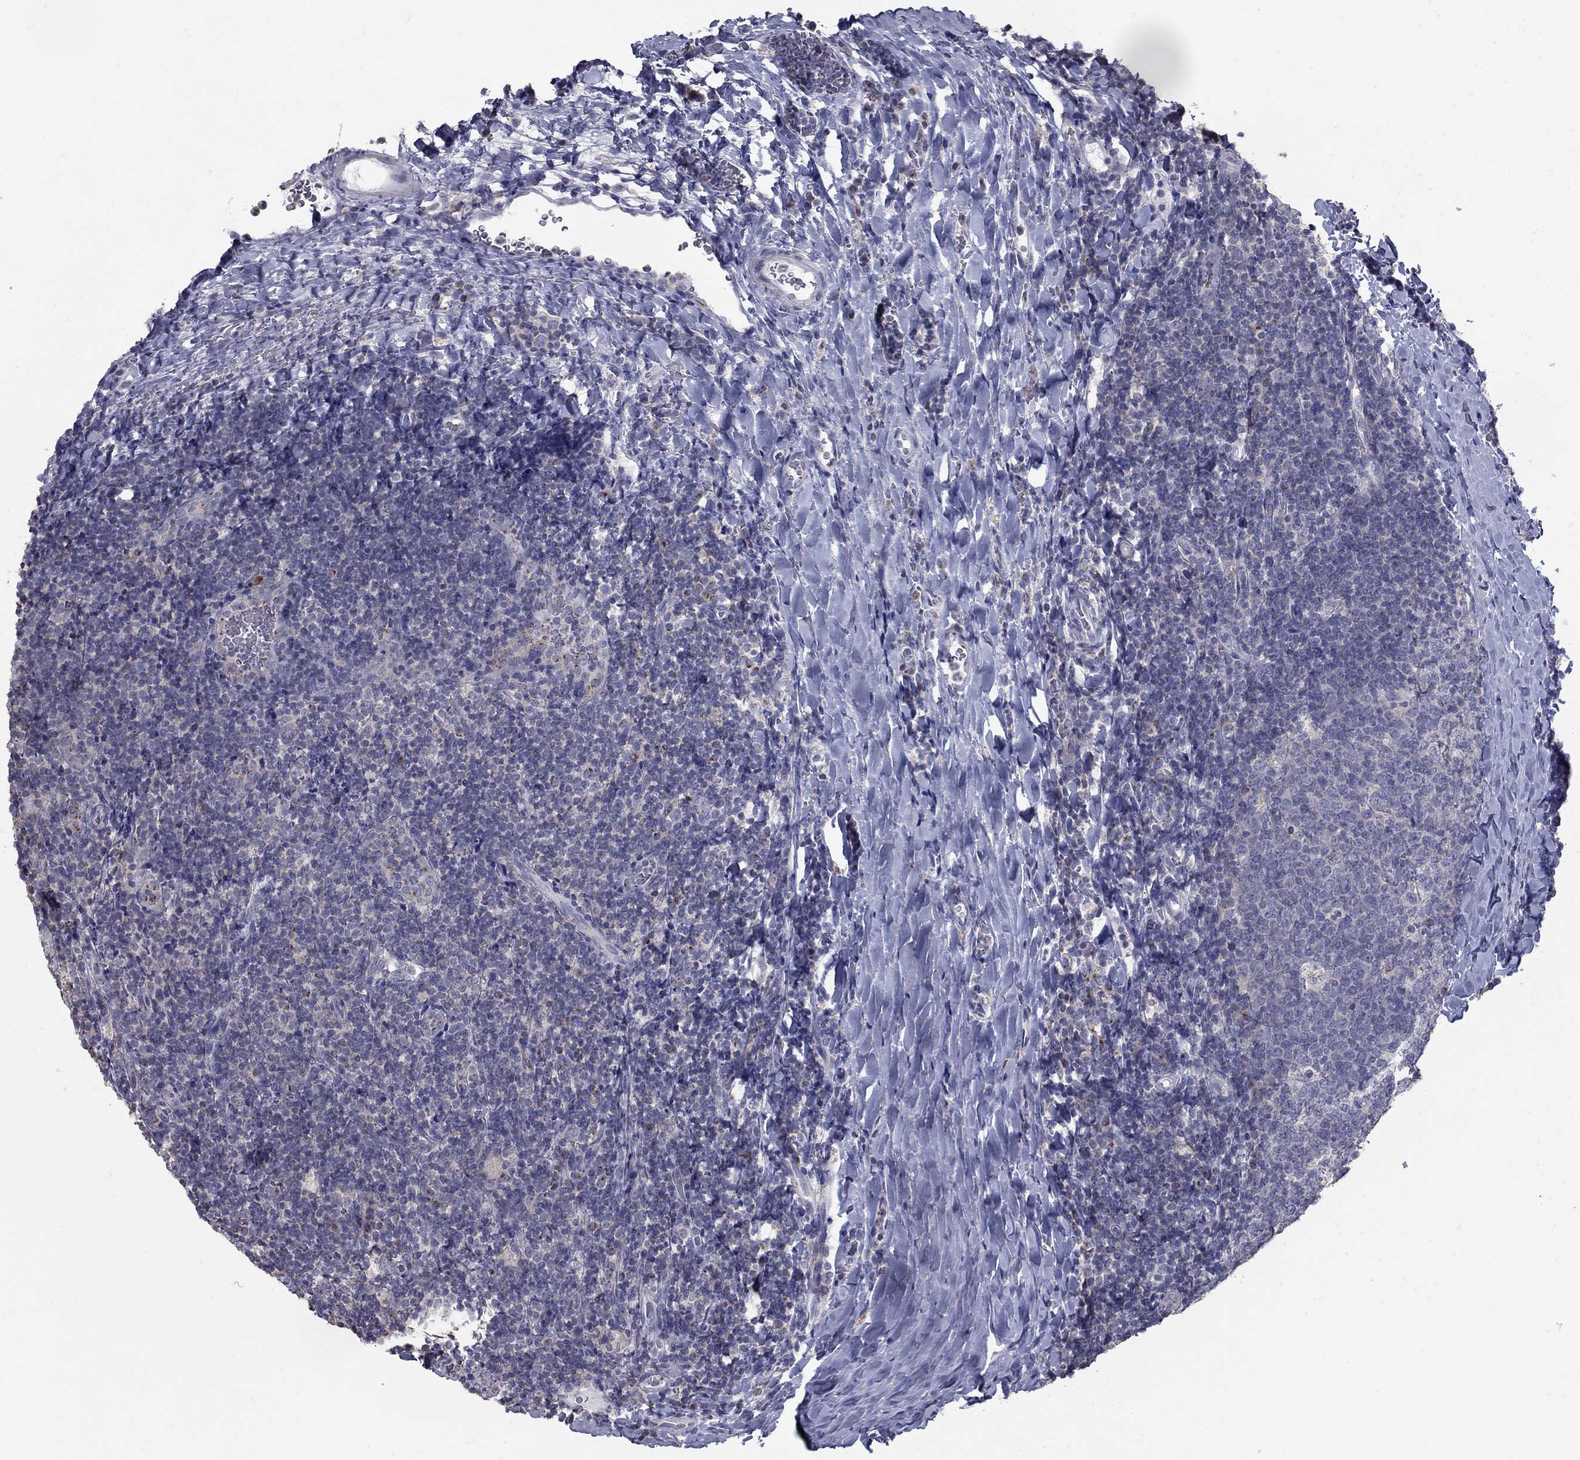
{"staining": {"intensity": "negative", "quantity": "none", "location": "none"}, "tissue": "tonsil", "cell_type": "Germinal center cells", "image_type": "normal", "snomed": [{"axis": "morphology", "description": "Normal tissue, NOS"}, {"axis": "topography", "description": "Tonsil"}], "caption": "The immunohistochemistry (IHC) histopathology image has no significant staining in germinal center cells of tonsil.", "gene": "KIAA0319L", "patient": {"sex": "male", "age": 17}}